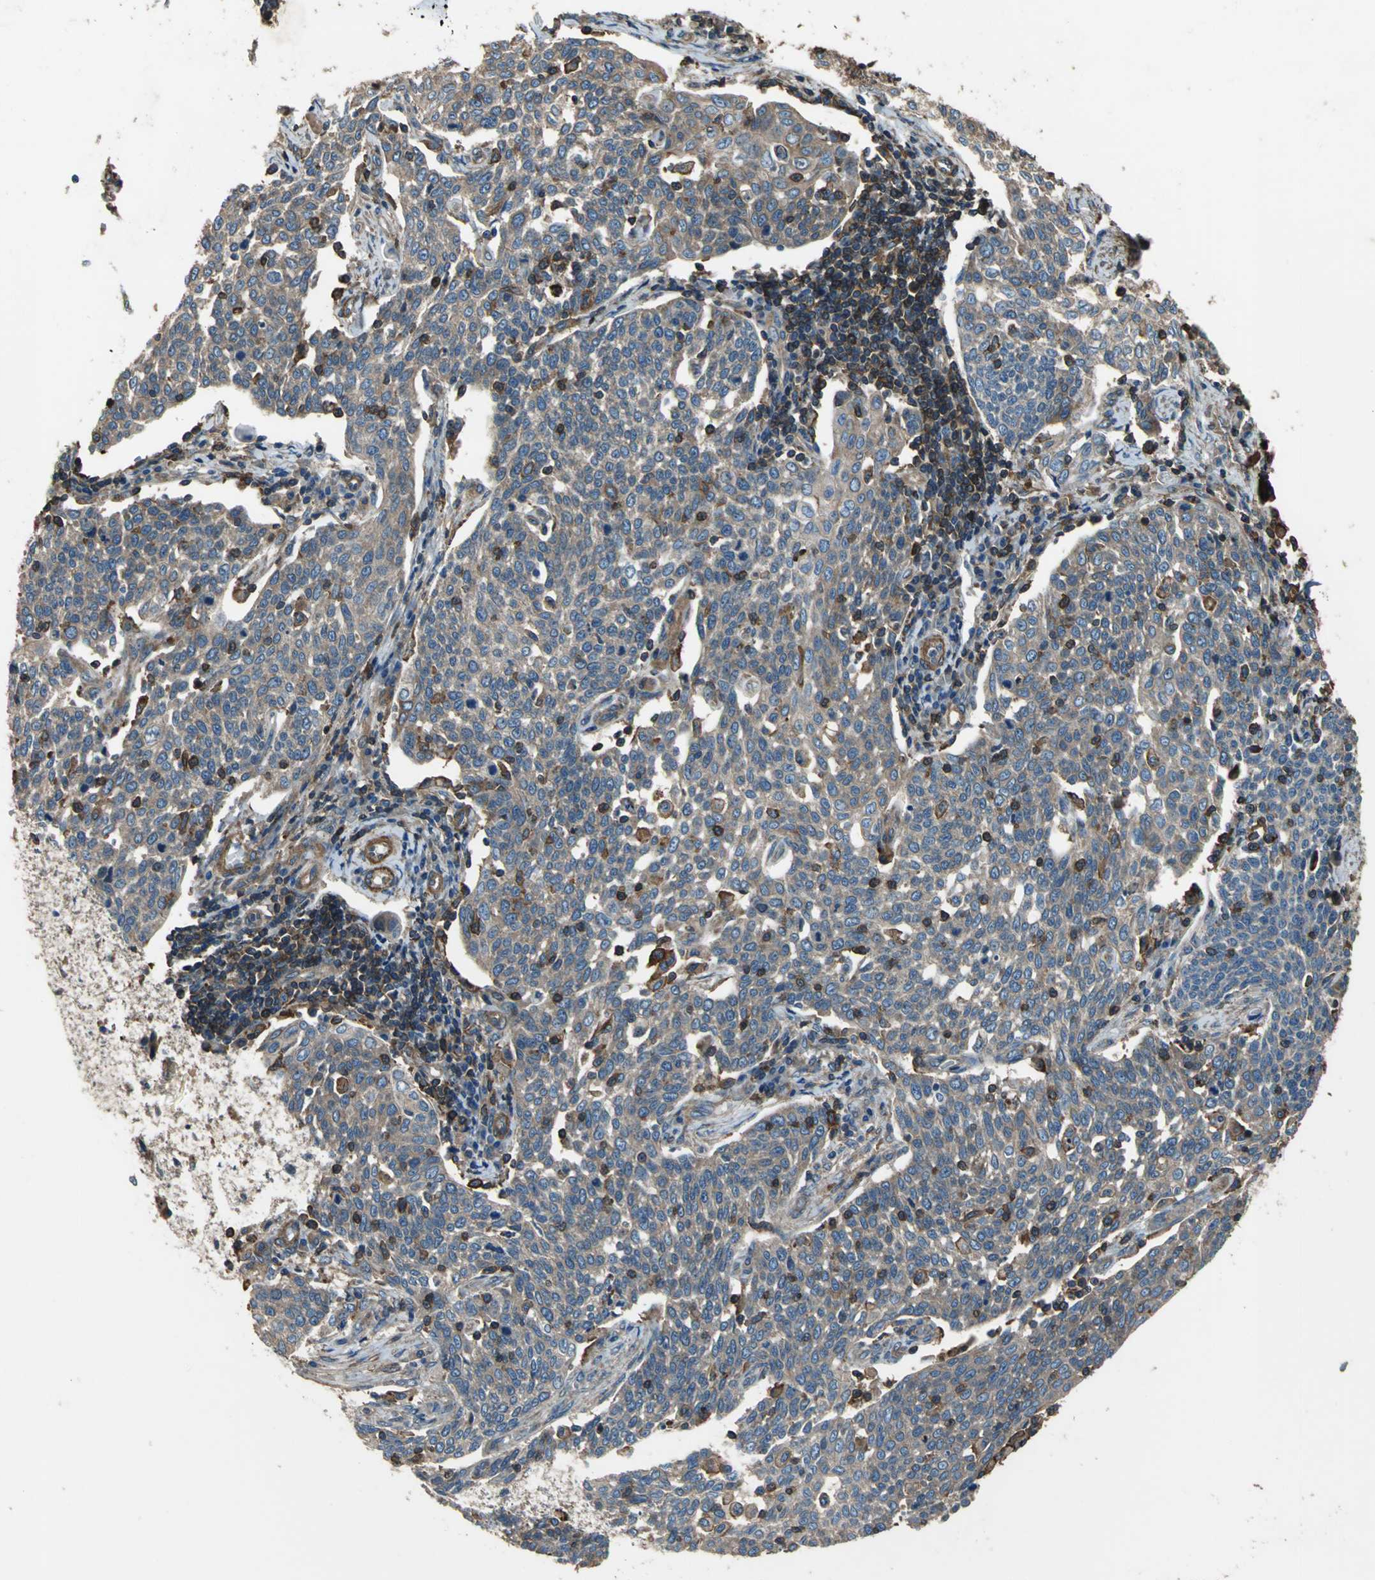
{"staining": {"intensity": "moderate", "quantity": ">75%", "location": "cytoplasmic/membranous"}, "tissue": "cervical cancer", "cell_type": "Tumor cells", "image_type": "cancer", "snomed": [{"axis": "morphology", "description": "Squamous cell carcinoma, NOS"}, {"axis": "topography", "description": "Cervix"}], "caption": "Cervical cancer was stained to show a protein in brown. There is medium levels of moderate cytoplasmic/membranous expression in about >75% of tumor cells. (Stains: DAB in brown, nuclei in blue, Microscopy: brightfield microscopy at high magnification).", "gene": "PARVA", "patient": {"sex": "female", "age": 34}}